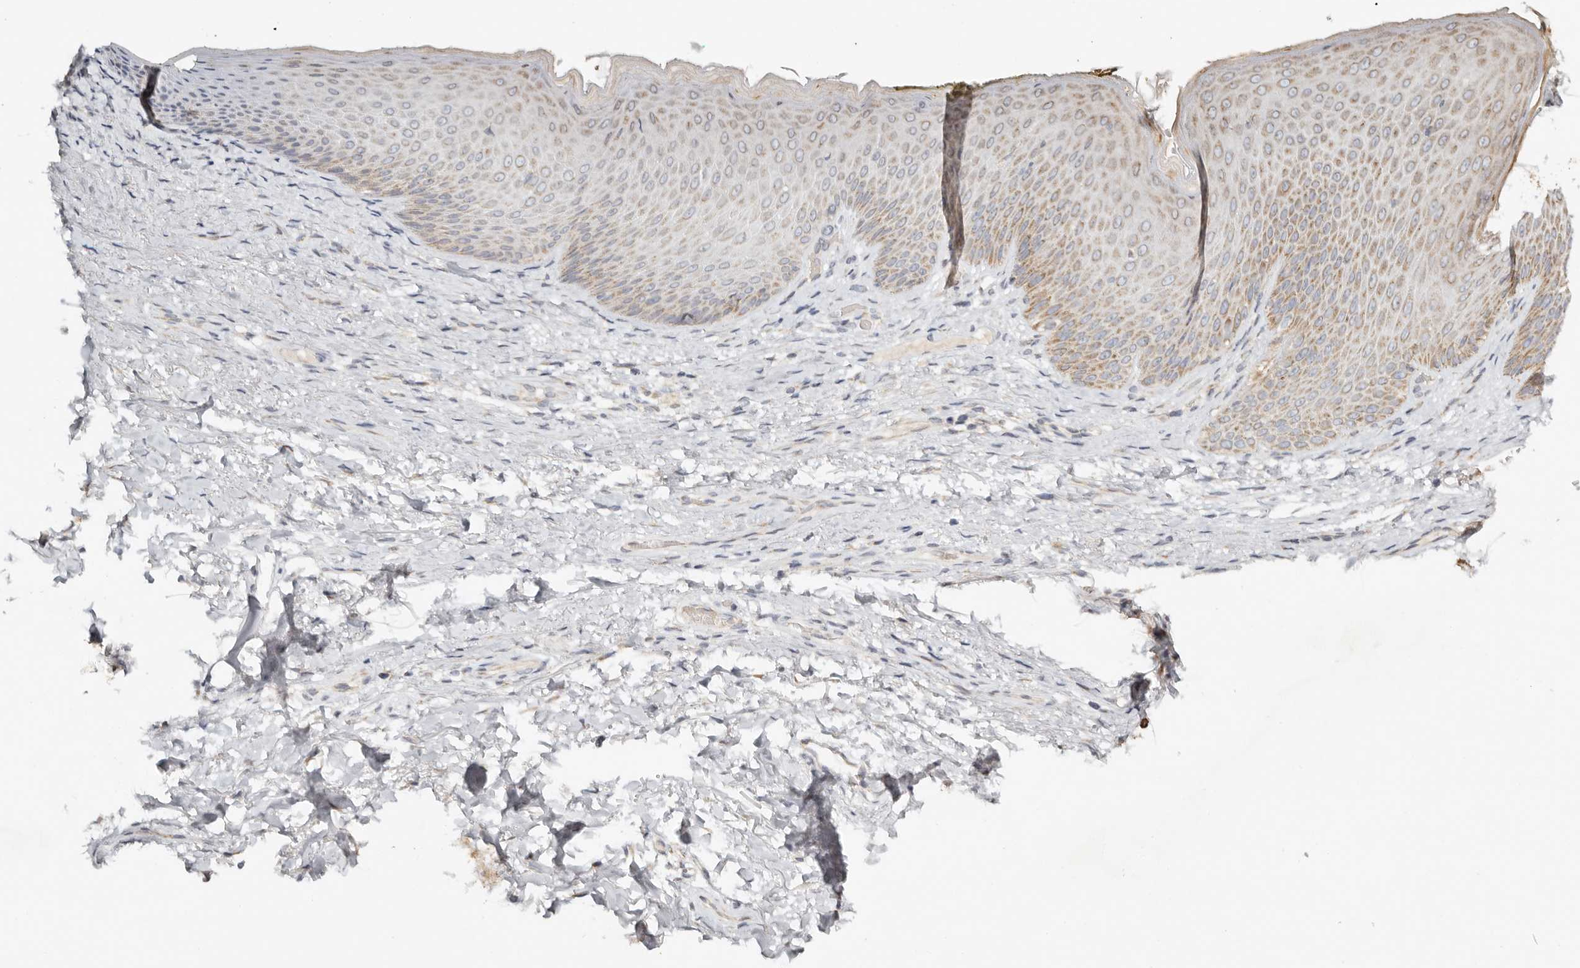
{"staining": {"intensity": "moderate", "quantity": ">75%", "location": "cytoplasmic/membranous"}, "tissue": "skin", "cell_type": "Epidermal cells", "image_type": "normal", "snomed": [{"axis": "morphology", "description": "Normal tissue, NOS"}, {"axis": "topography", "description": "Anal"}], "caption": "Immunohistochemical staining of benign skin reveals >75% levels of moderate cytoplasmic/membranous protein staining in about >75% of epidermal cells.", "gene": "KDF1", "patient": {"sex": "male", "age": 74}}